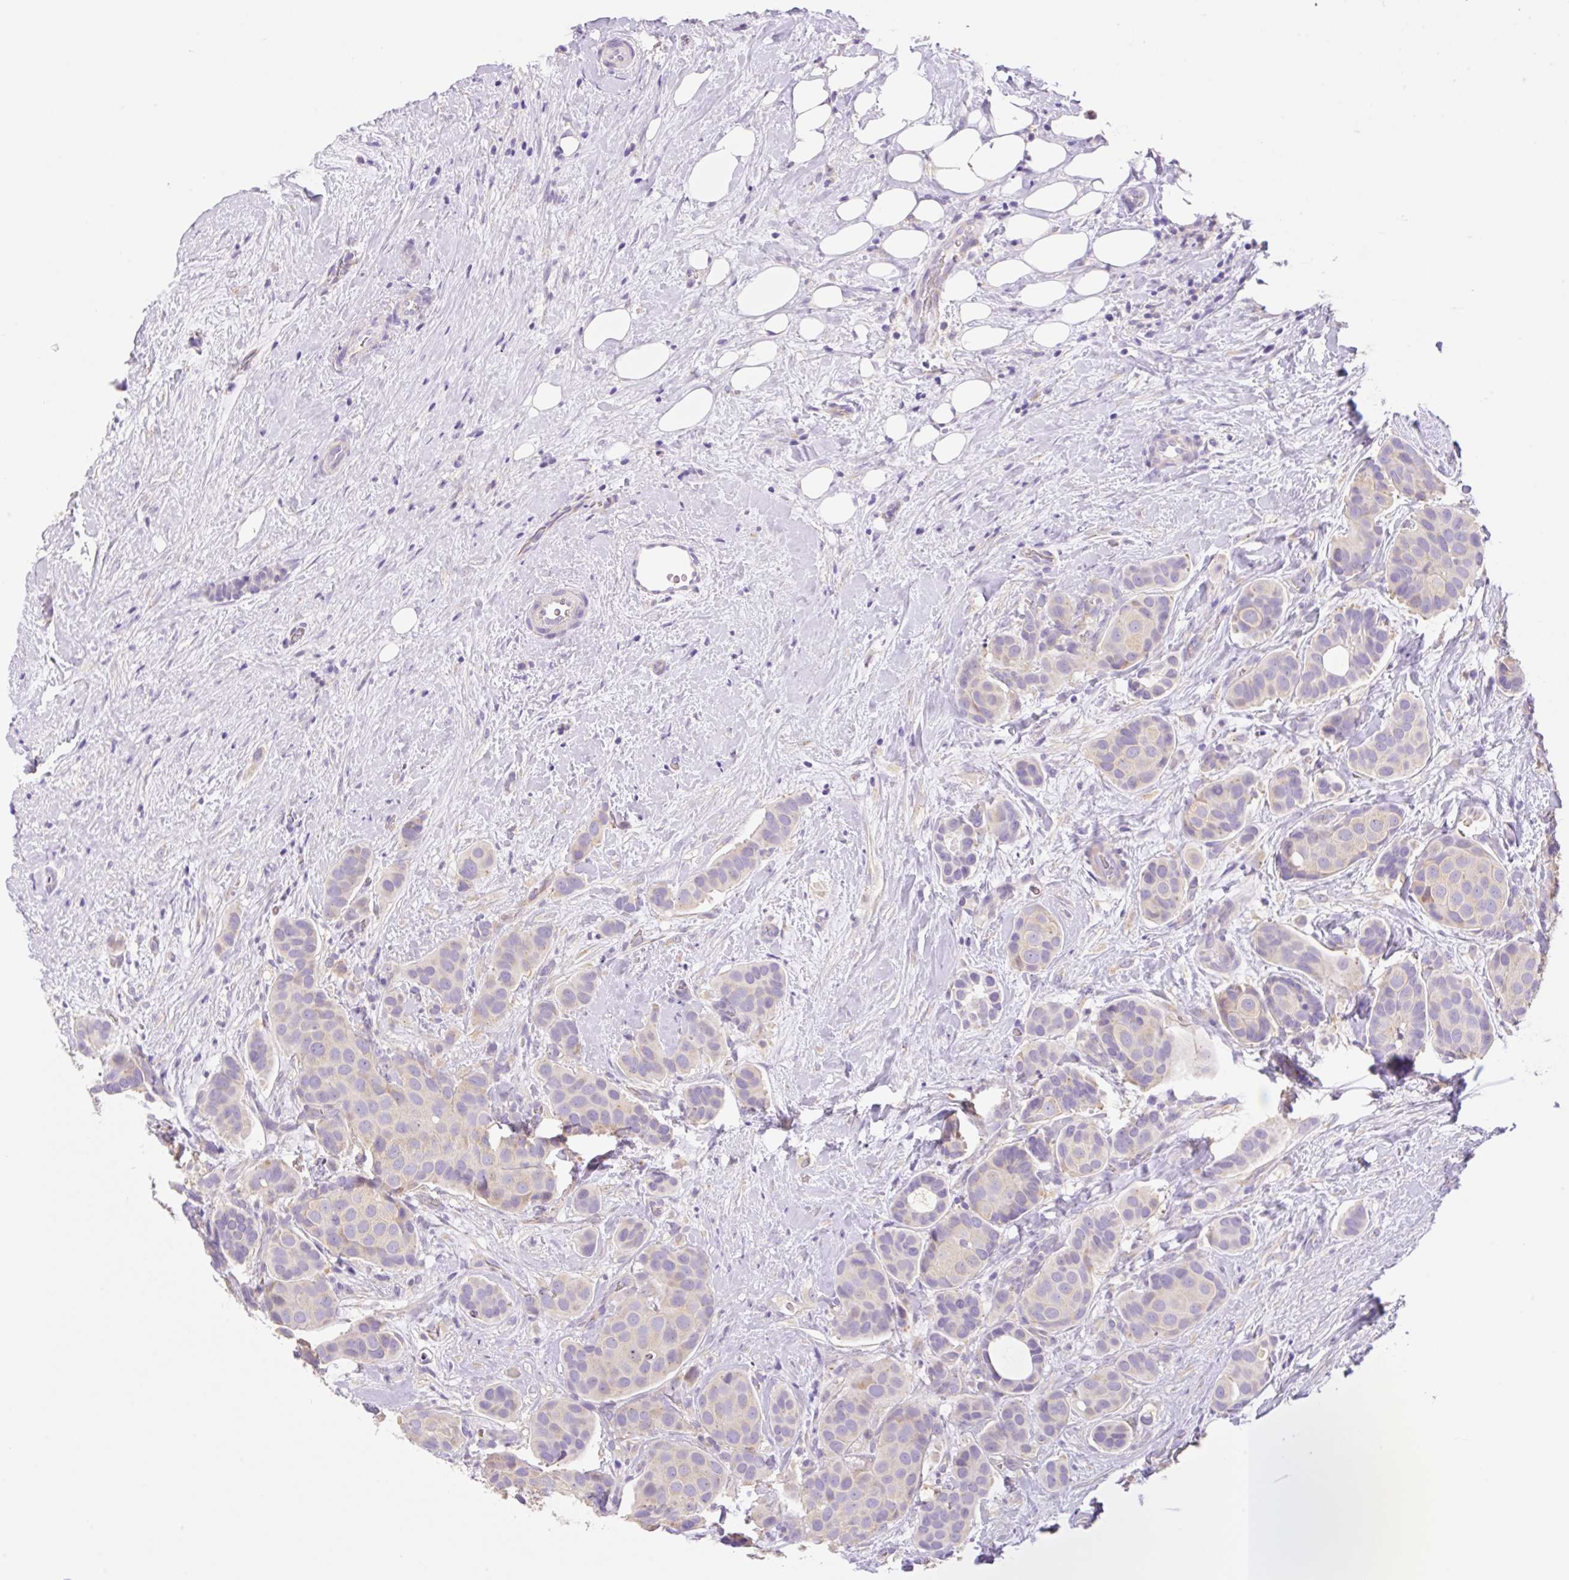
{"staining": {"intensity": "weak", "quantity": "<25%", "location": "cytoplasmic/membranous"}, "tissue": "breast cancer", "cell_type": "Tumor cells", "image_type": "cancer", "snomed": [{"axis": "morphology", "description": "Duct carcinoma"}, {"axis": "topography", "description": "Breast"}], "caption": "Breast cancer (invasive ductal carcinoma) was stained to show a protein in brown. There is no significant positivity in tumor cells. (DAB (3,3'-diaminobenzidine) IHC, high magnification).", "gene": "COPZ2", "patient": {"sex": "female", "age": 70}}